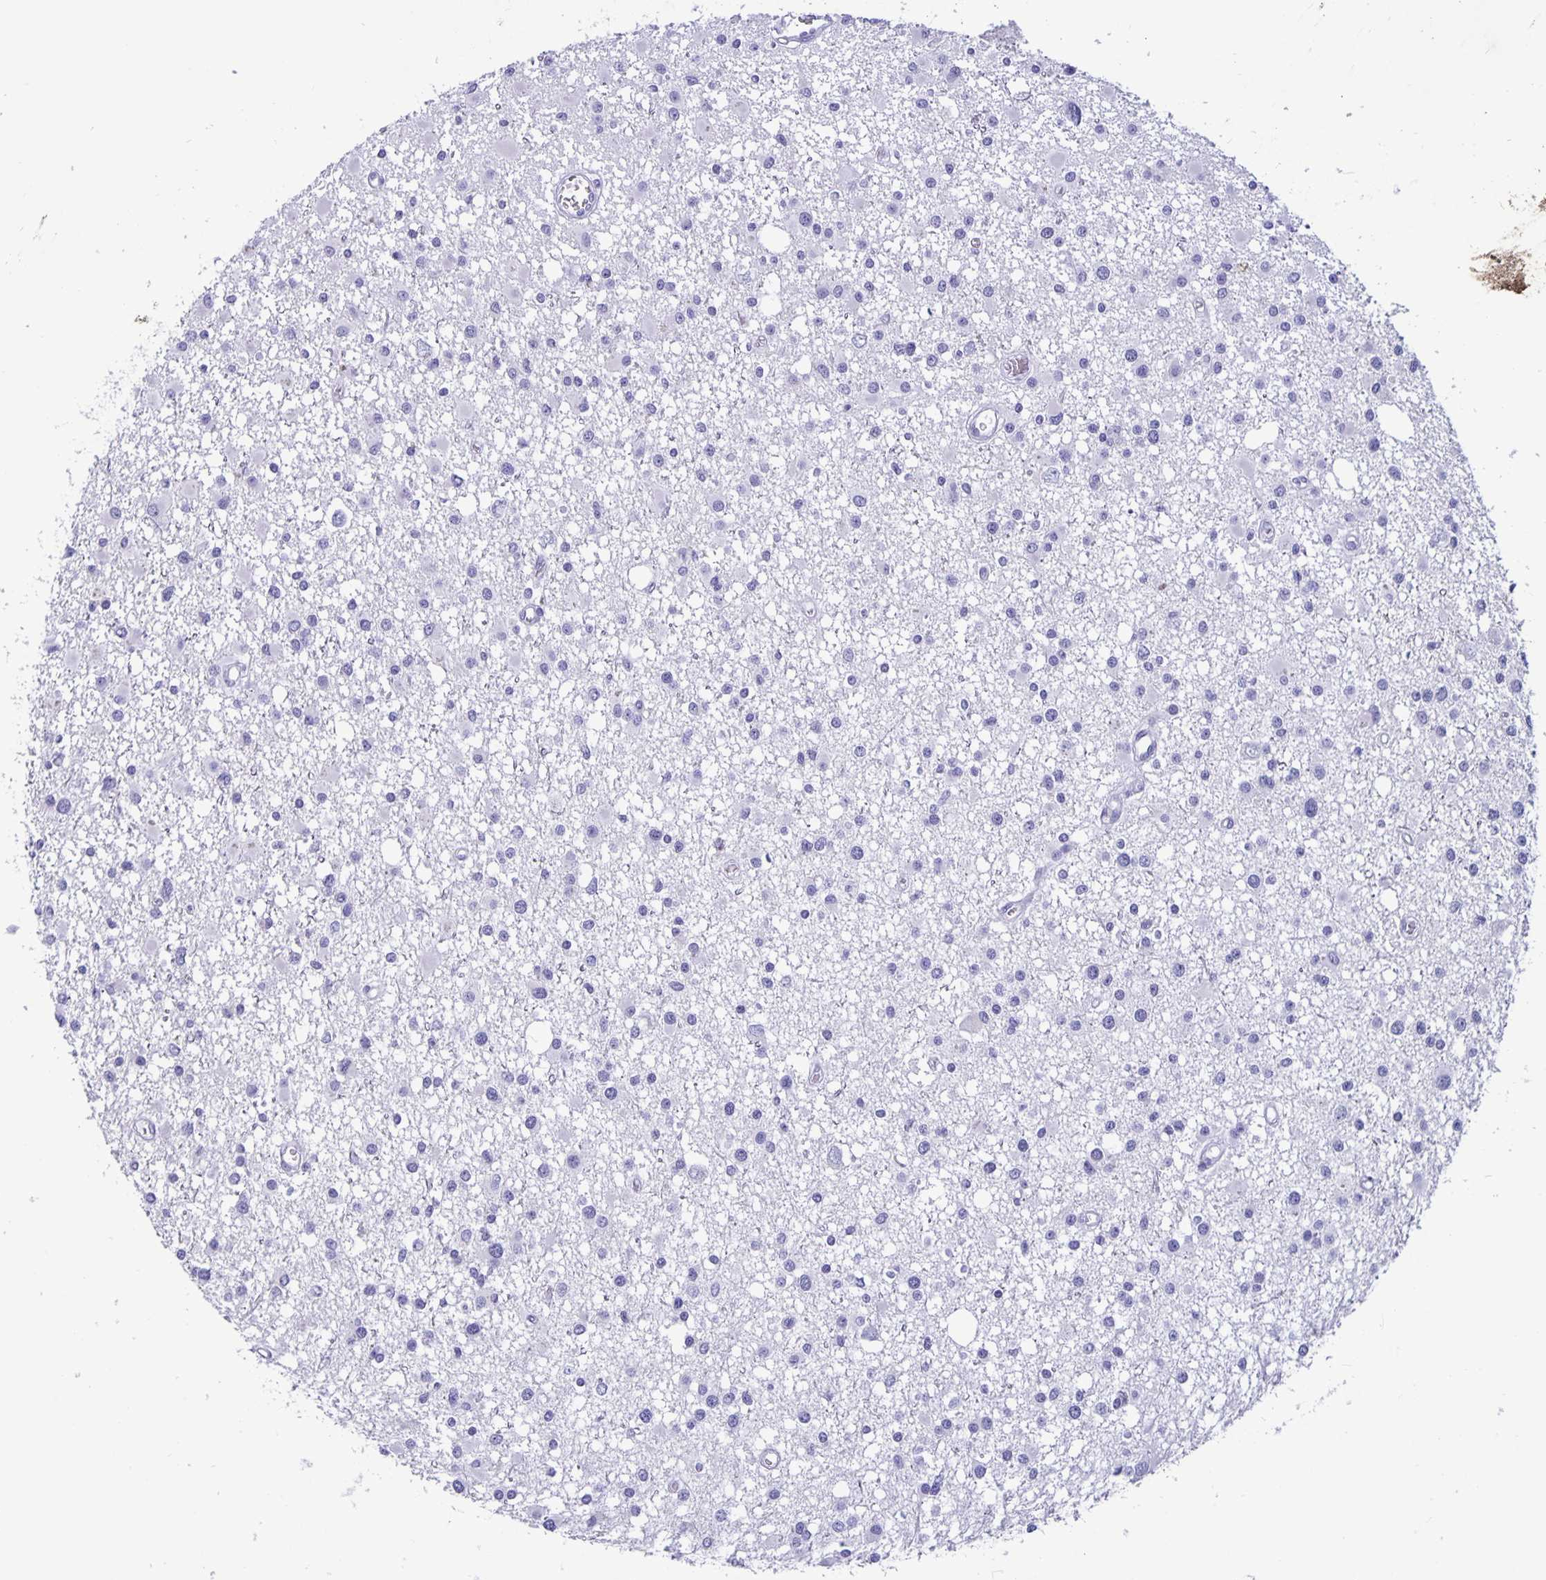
{"staining": {"intensity": "negative", "quantity": "none", "location": "none"}, "tissue": "glioma", "cell_type": "Tumor cells", "image_type": "cancer", "snomed": [{"axis": "morphology", "description": "Glioma, malignant, High grade"}, {"axis": "topography", "description": "Brain"}], "caption": "This is a photomicrograph of immunohistochemistry staining of glioma, which shows no expression in tumor cells.", "gene": "BPIFA3", "patient": {"sex": "male", "age": 54}}